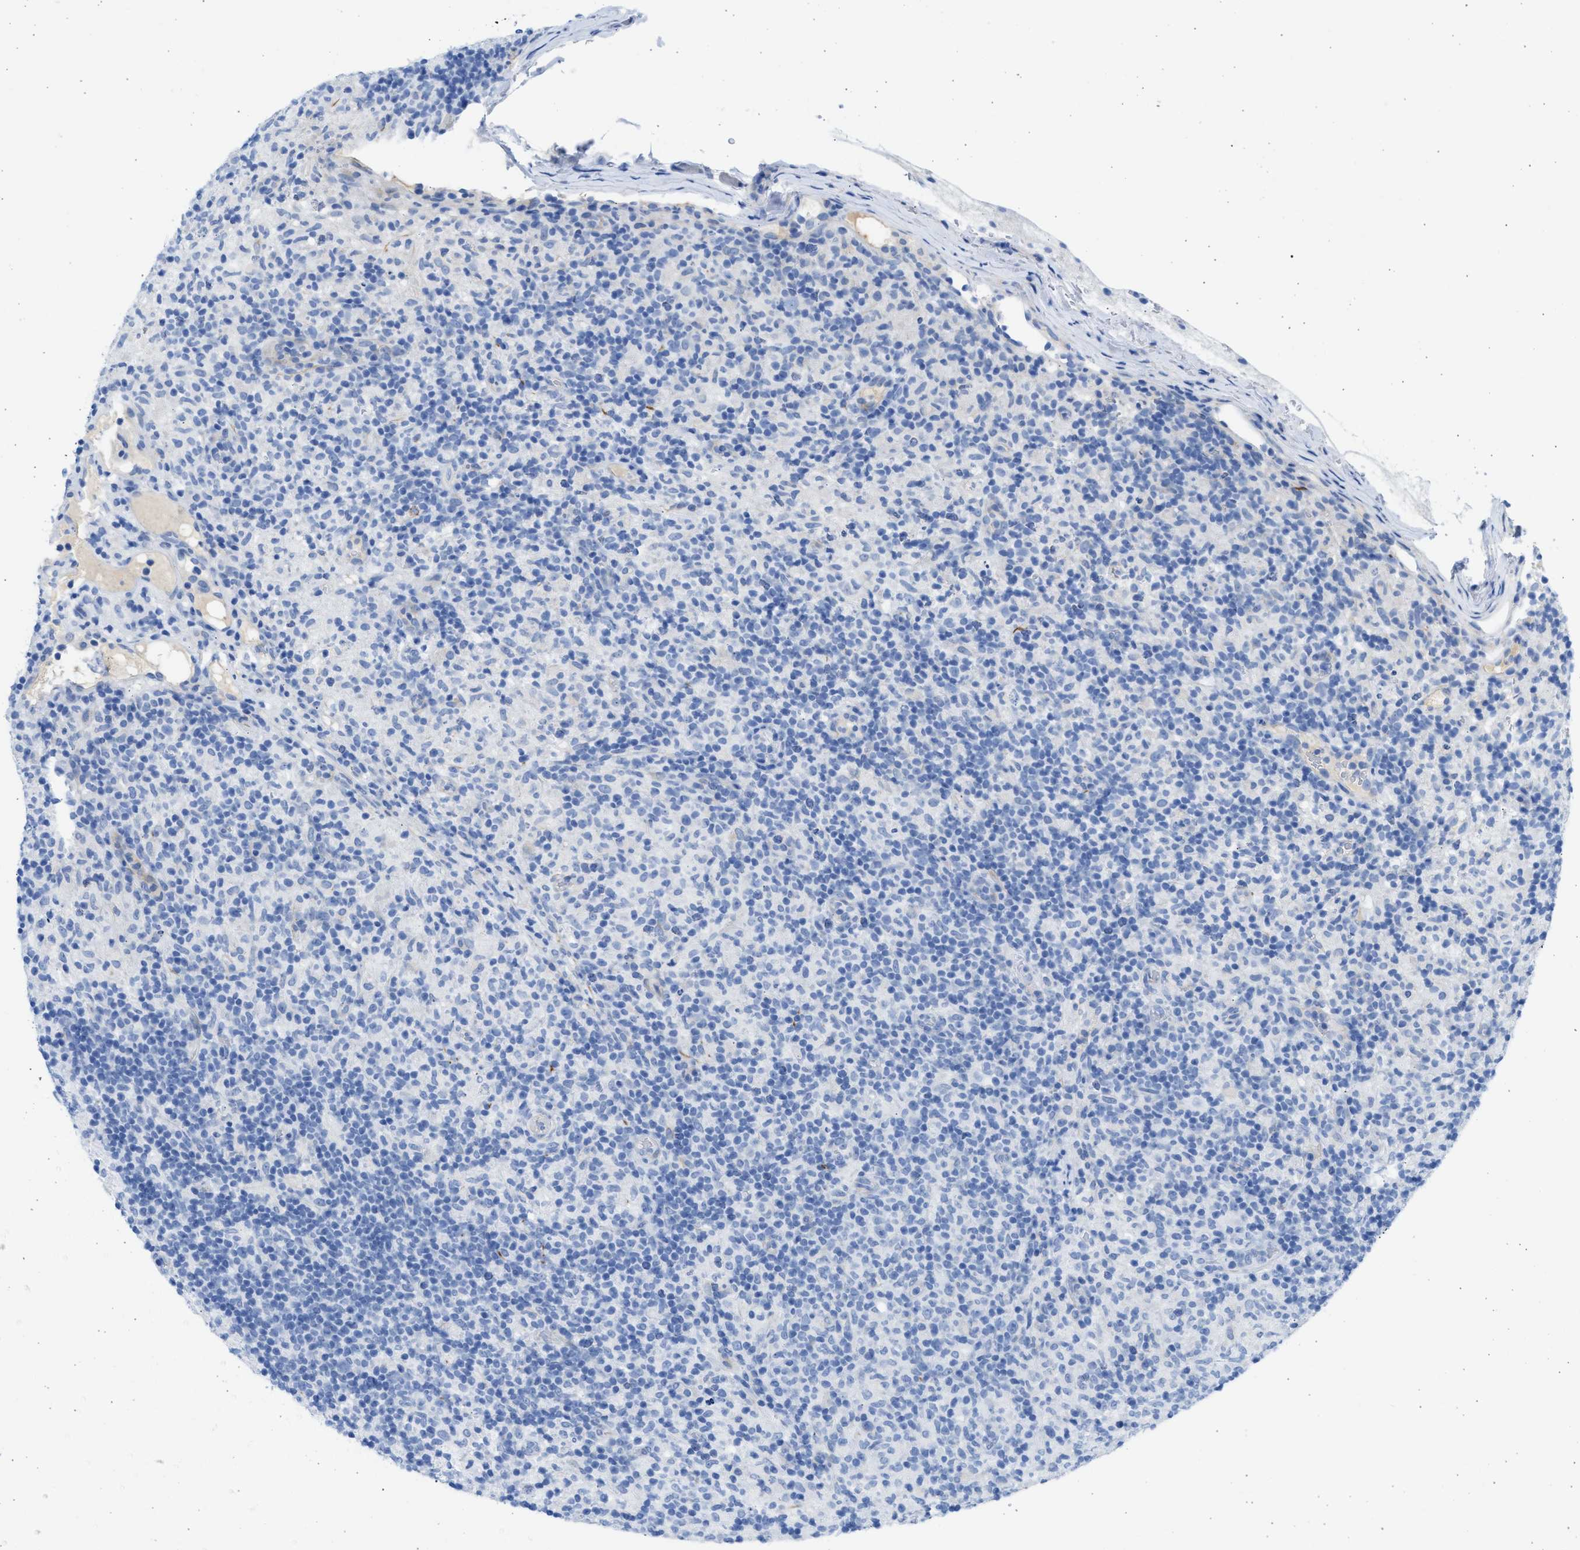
{"staining": {"intensity": "negative", "quantity": "none", "location": "none"}, "tissue": "lymphoma", "cell_type": "Tumor cells", "image_type": "cancer", "snomed": [{"axis": "morphology", "description": "Hodgkin's disease, NOS"}, {"axis": "topography", "description": "Lymph node"}], "caption": "Lymphoma stained for a protein using IHC exhibits no expression tumor cells.", "gene": "SPATA3", "patient": {"sex": "male", "age": 70}}